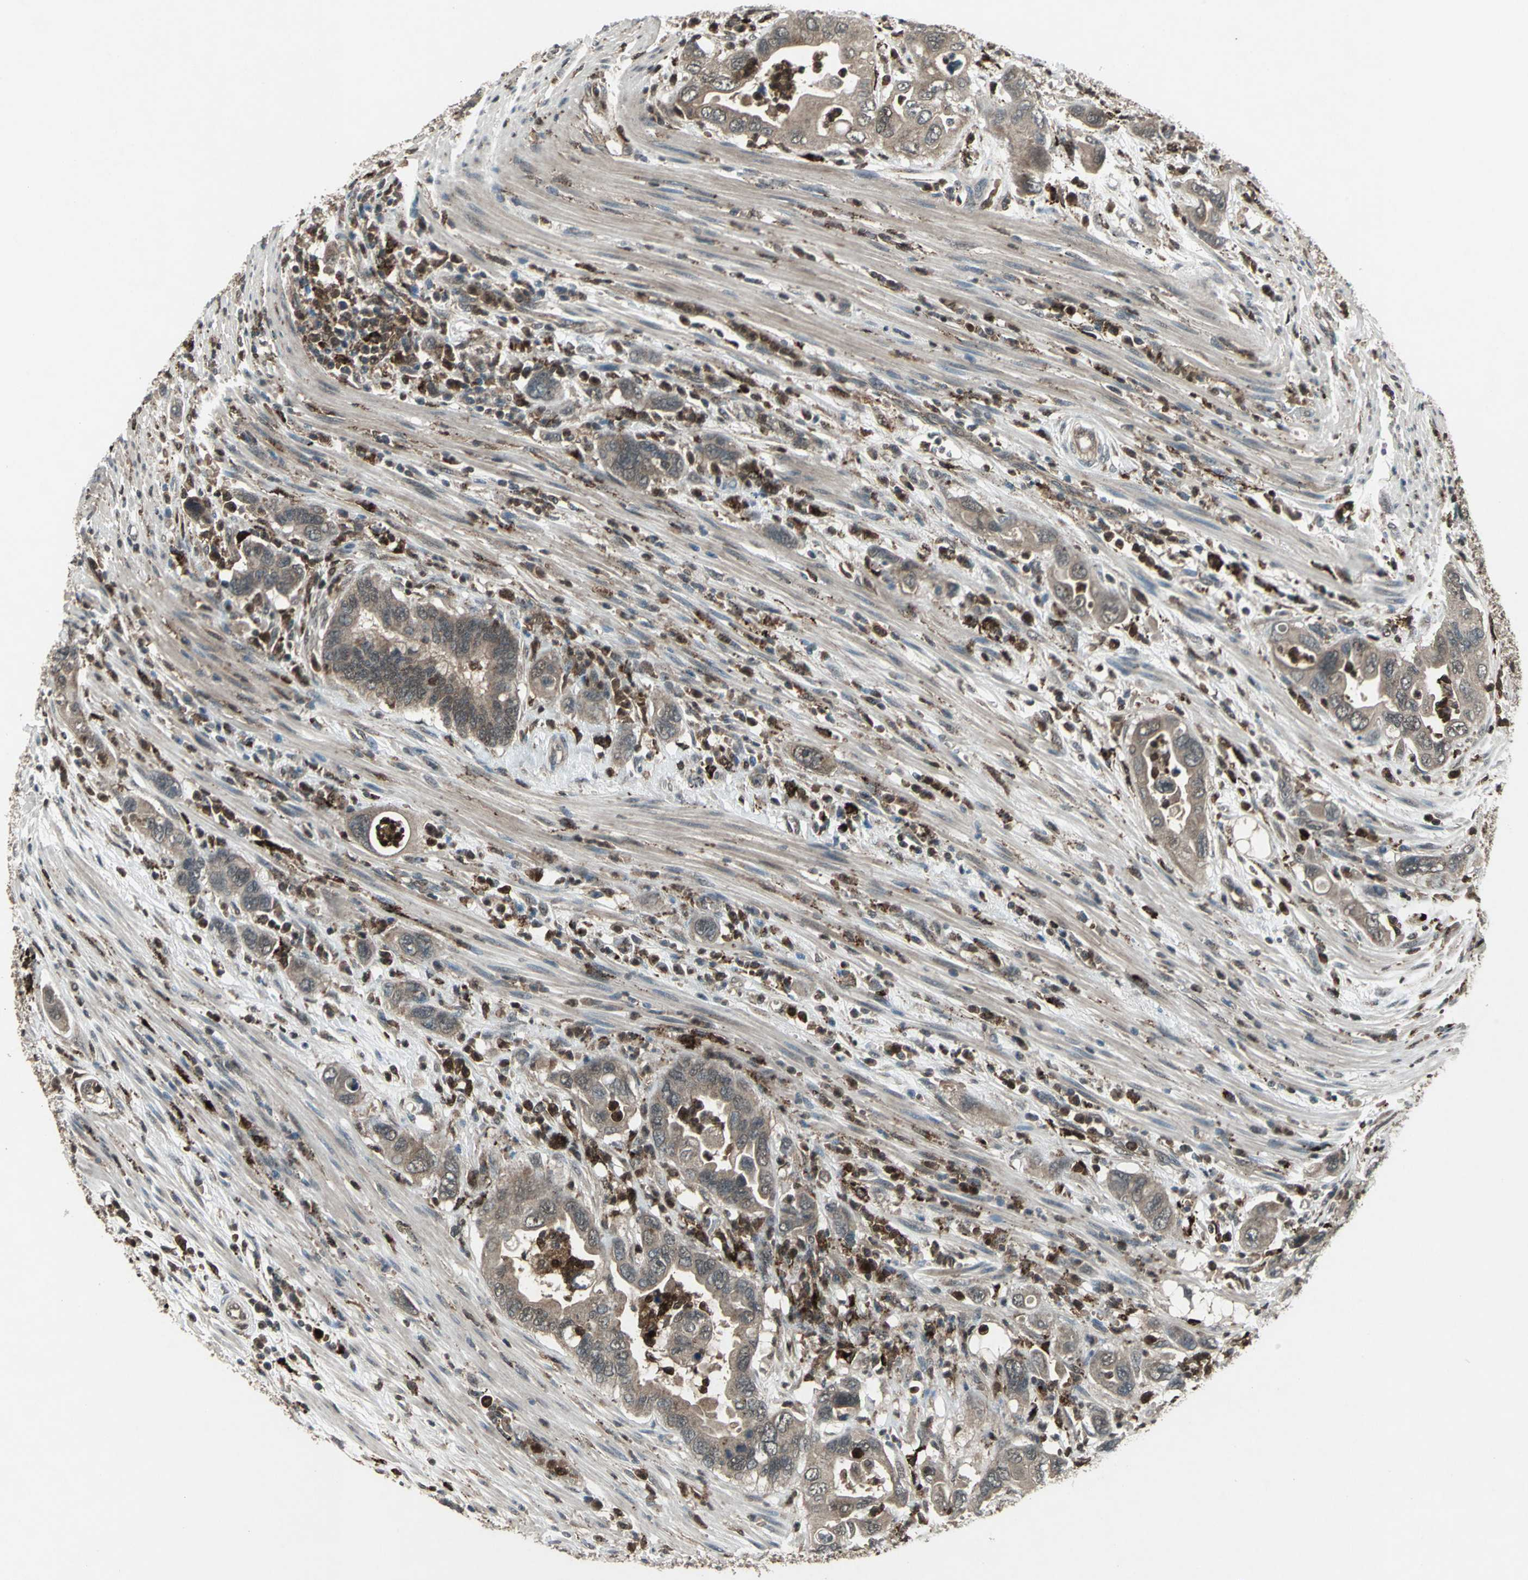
{"staining": {"intensity": "weak", "quantity": ">75%", "location": "cytoplasmic/membranous"}, "tissue": "pancreatic cancer", "cell_type": "Tumor cells", "image_type": "cancer", "snomed": [{"axis": "morphology", "description": "Adenocarcinoma, NOS"}, {"axis": "topography", "description": "Pancreas"}], "caption": "This histopathology image reveals pancreatic cancer stained with immunohistochemistry (IHC) to label a protein in brown. The cytoplasmic/membranous of tumor cells show weak positivity for the protein. Nuclei are counter-stained blue.", "gene": "PYCARD", "patient": {"sex": "female", "age": 71}}